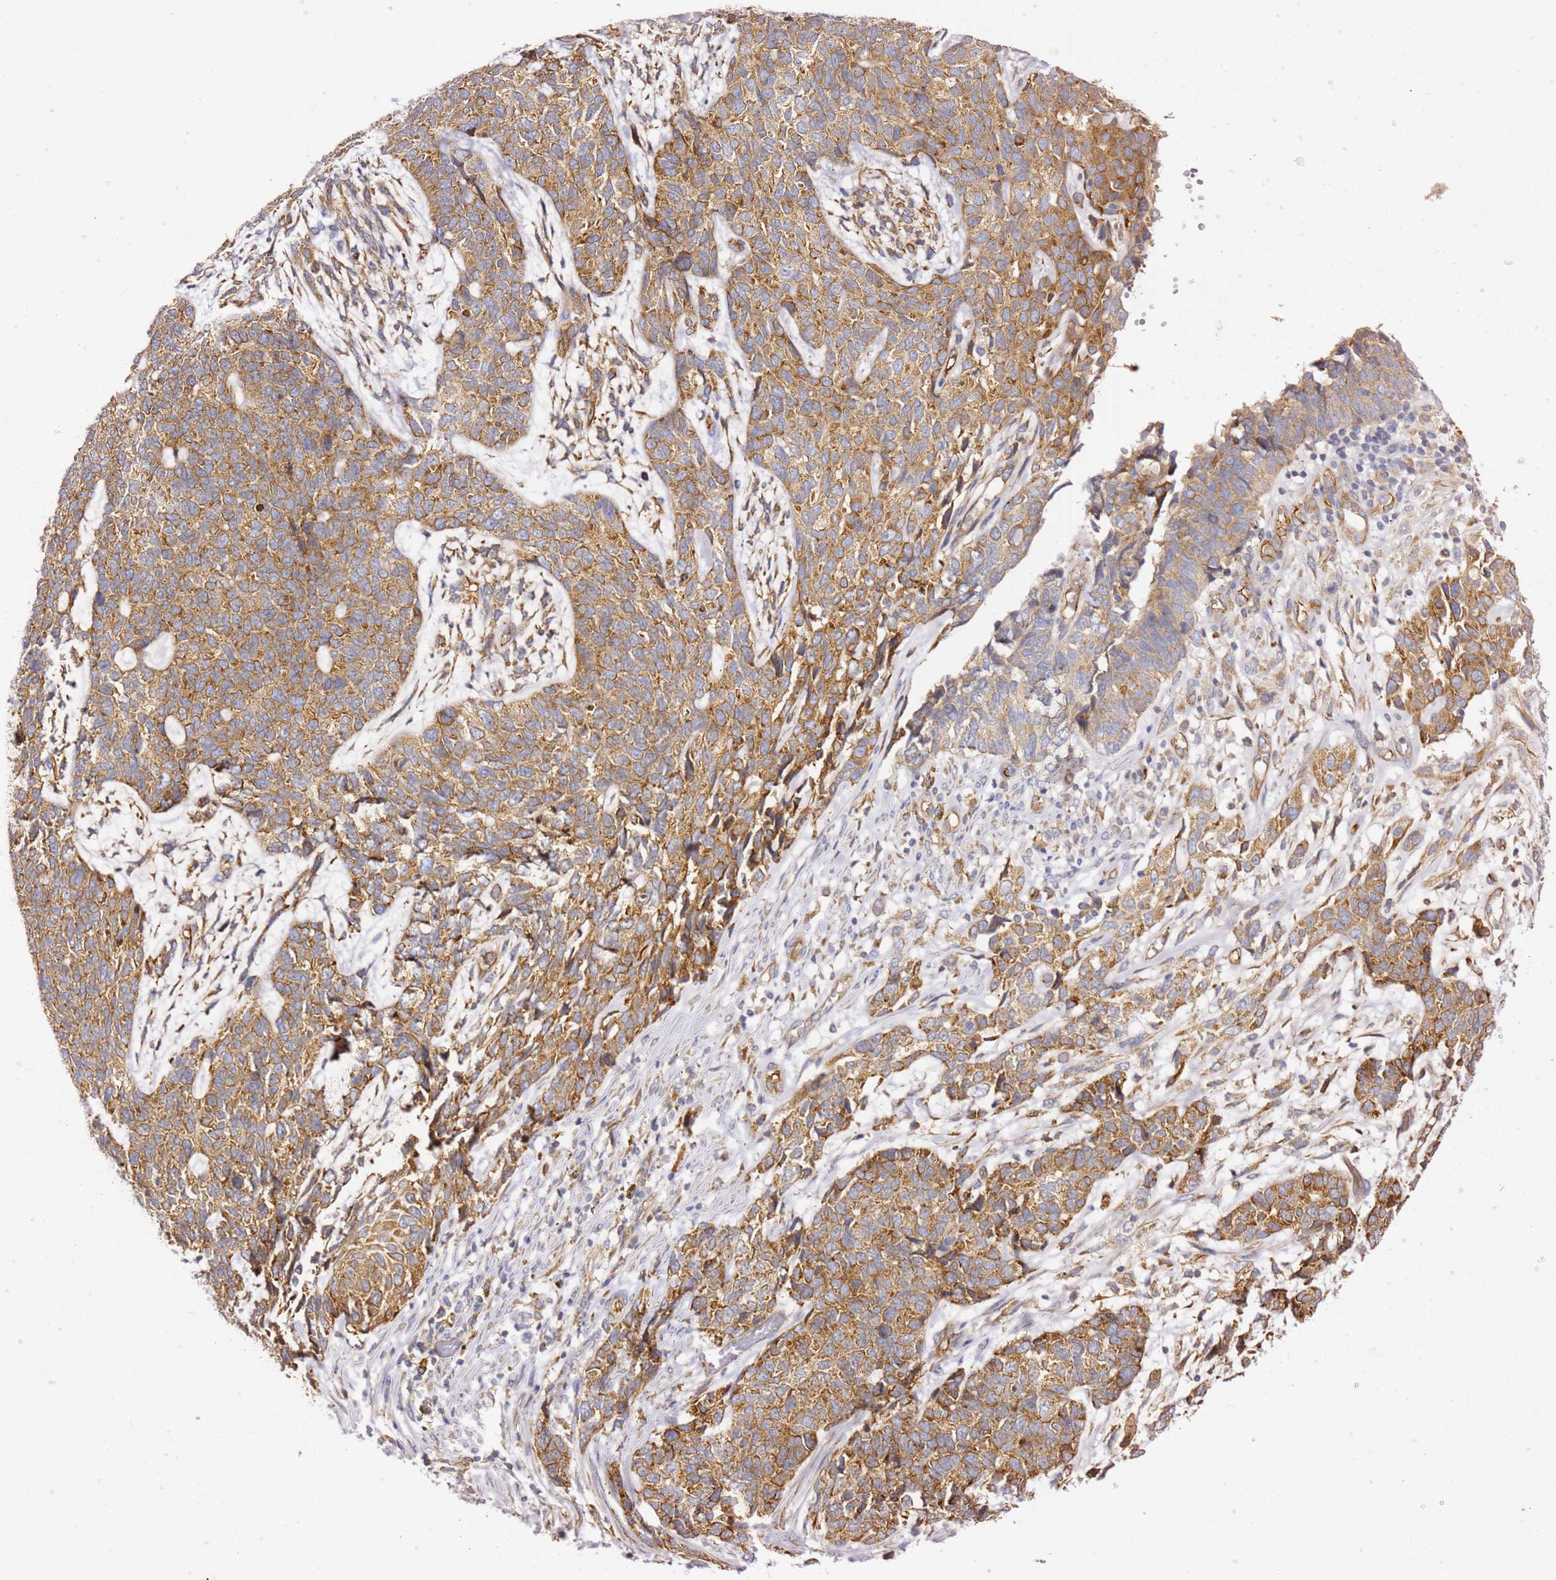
{"staining": {"intensity": "moderate", "quantity": ">75%", "location": "cytoplasmic/membranous"}, "tissue": "cervical cancer", "cell_type": "Tumor cells", "image_type": "cancer", "snomed": [{"axis": "morphology", "description": "Squamous cell carcinoma, NOS"}, {"axis": "topography", "description": "Cervix"}], "caption": "Approximately >75% of tumor cells in cervical cancer (squamous cell carcinoma) exhibit moderate cytoplasmic/membranous protein positivity as visualized by brown immunohistochemical staining.", "gene": "KIF7", "patient": {"sex": "female", "age": 63}}